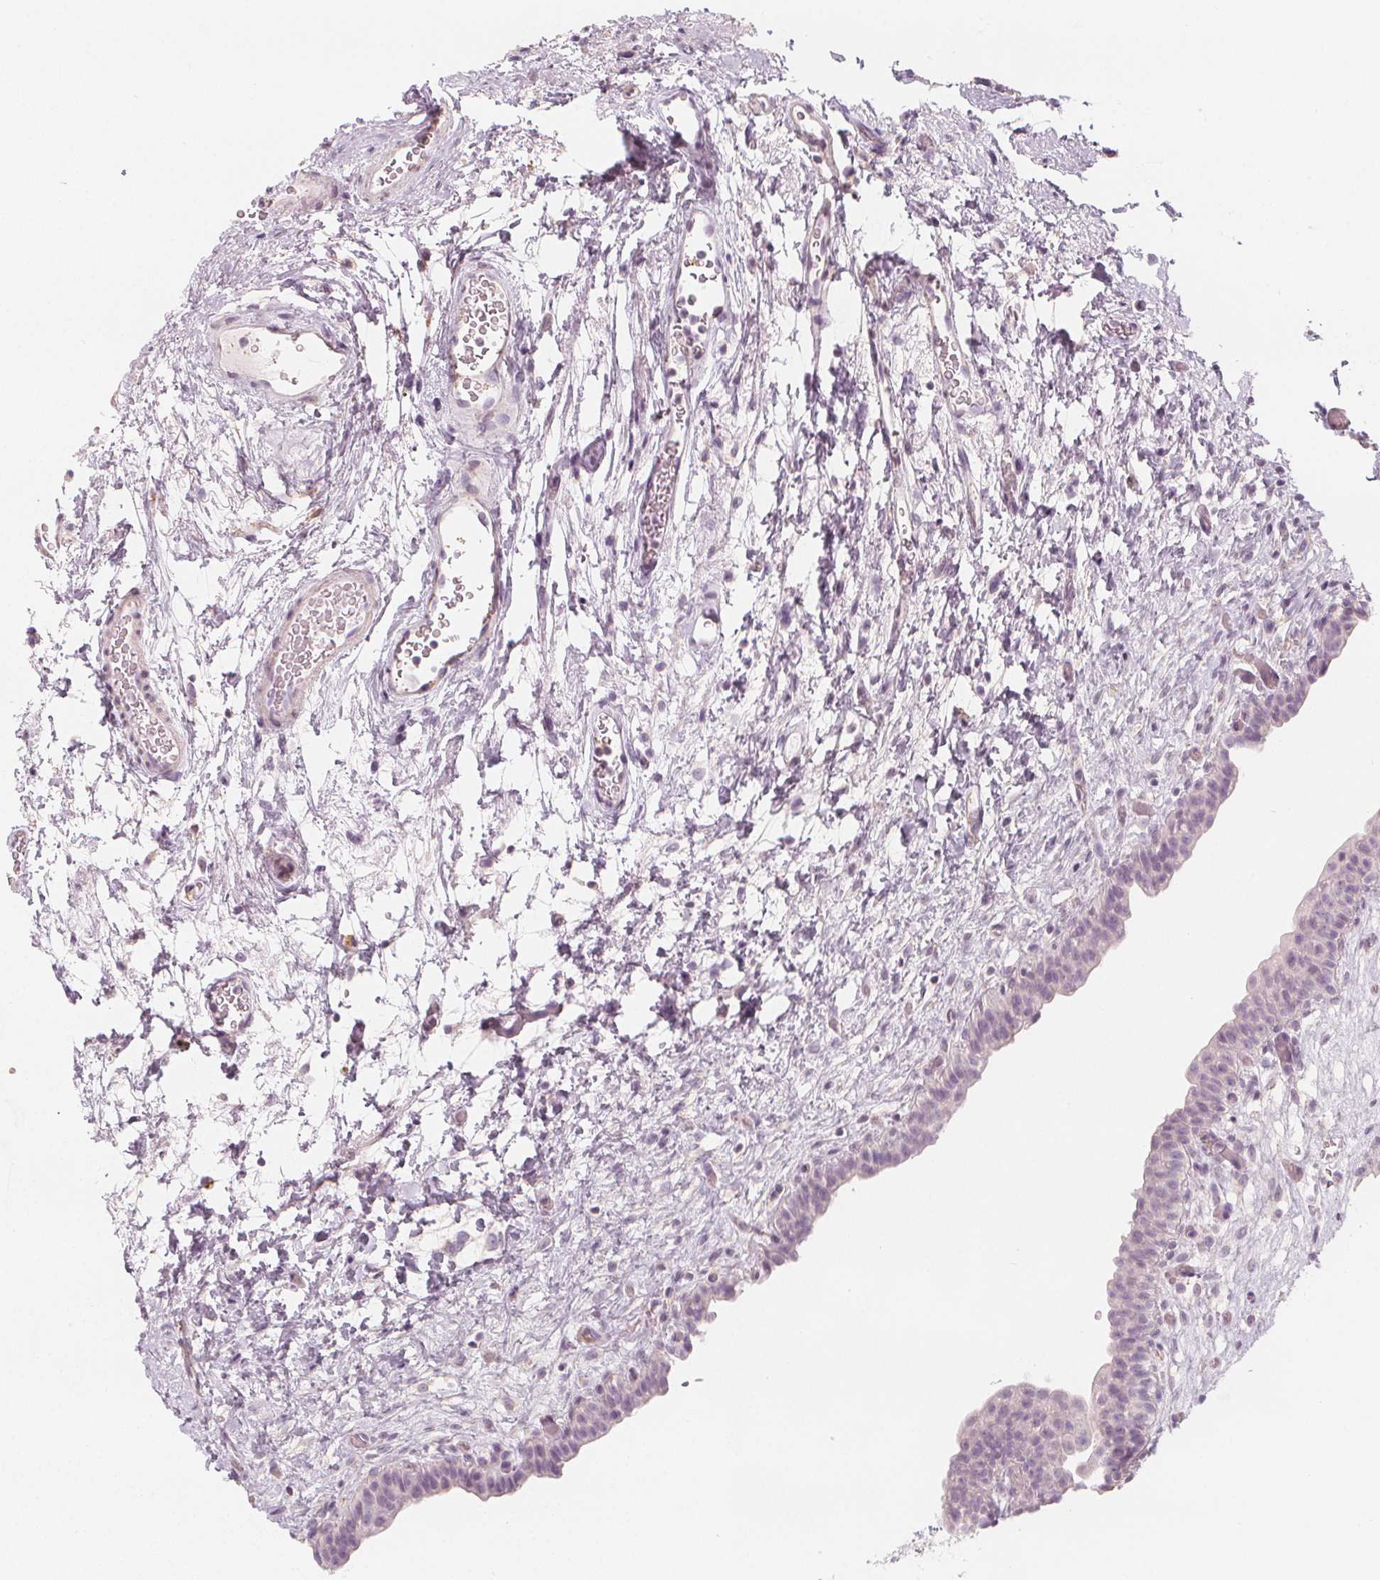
{"staining": {"intensity": "negative", "quantity": "none", "location": "none"}, "tissue": "urinary bladder", "cell_type": "Urothelial cells", "image_type": "normal", "snomed": [{"axis": "morphology", "description": "Normal tissue, NOS"}, {"axis": "topography", "description": "Urinary bladder"}], "caption": "The immunohistochemistry histopathology image has no significant expression in urothelial cells of urinary bladder.", "gene": "MAP1A", "patient": {"sex": "male", "age": 69}}